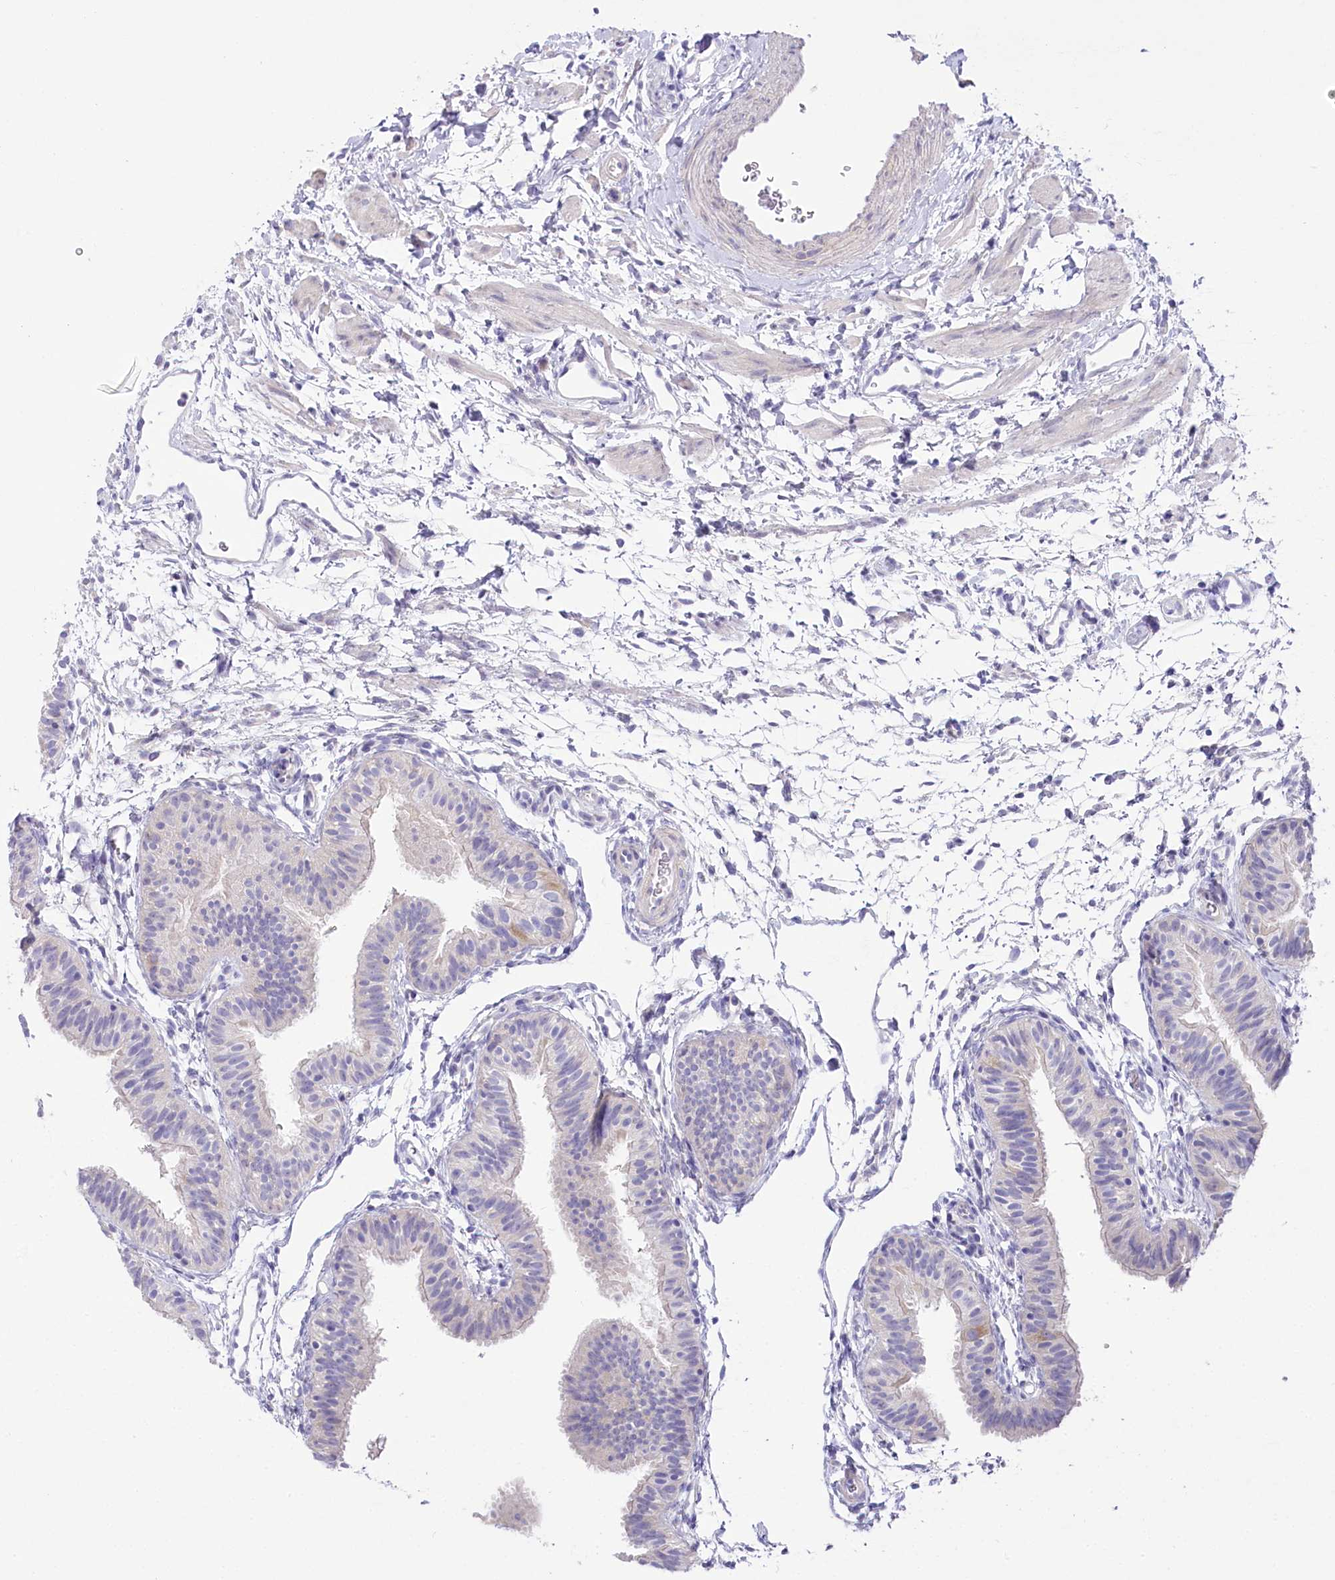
{"staining": {"intensity": "negative", "quantity": "none", "location": "none"}, "tissue": "fallopian tube", "cell_type": "Glandular cells", "image_type": "normal", "snomed": [{"axis": "morphology", "description": "Normal tissue, NOS"}, {"axis": "topography", "description": "Fallopian tube"}], "caption": "DAB immunohistochemical staining of benign fallopian tube shows no significant staining in glandular cells.", "gene": "MYOZ1", "patient": {"sex": "female", "age": 35}}